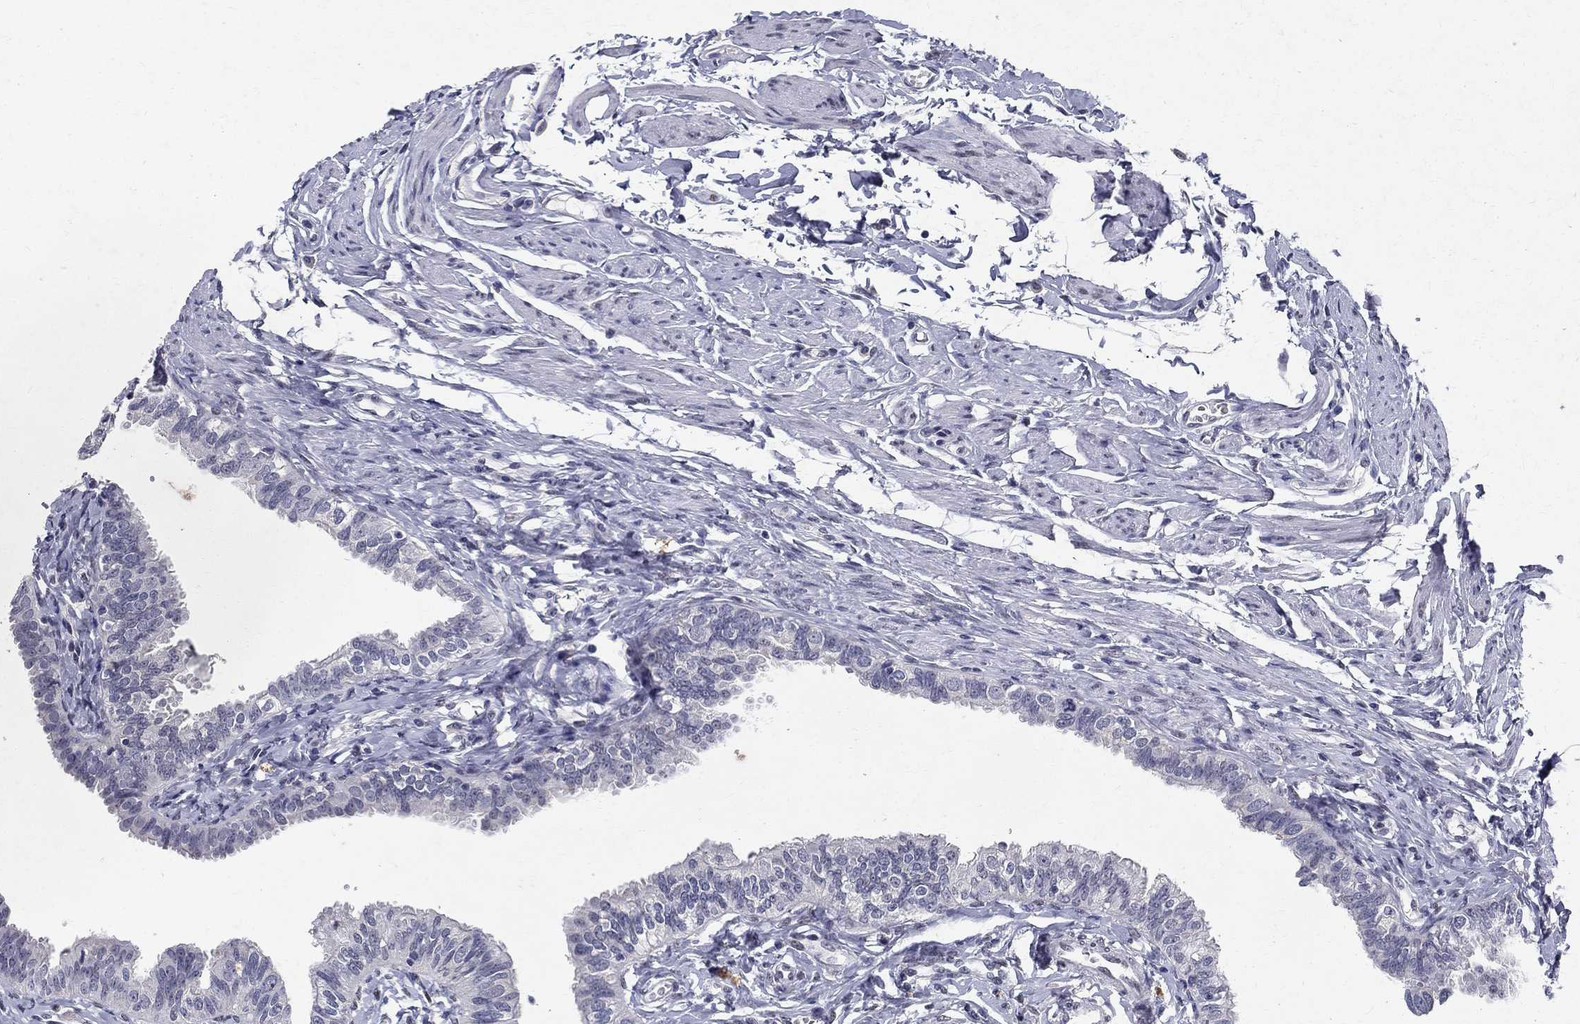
{"staining": {"intensity": "negative", "quantity": "none", "location": "none"}, "tissue": "fallopian tube", "cell_type": "Glandular cells", "image_type": "normal", "snomed": [{"axis": "morphology", "description": "Normal tissue, NOS"}, {"axis": "topography", "description": "Fallopian tube"}], "caption": "The immunohistochemistry (IHC) micrograph has no significant positivity in glandular cells of fallopian tube. (Brightfield microscopy of DAB (3,3'-diaminobenzidine) immunohistochemistry at high magnification).", "gene": "RBFOX1", "patient": {"sex": "female", "age": 54}}